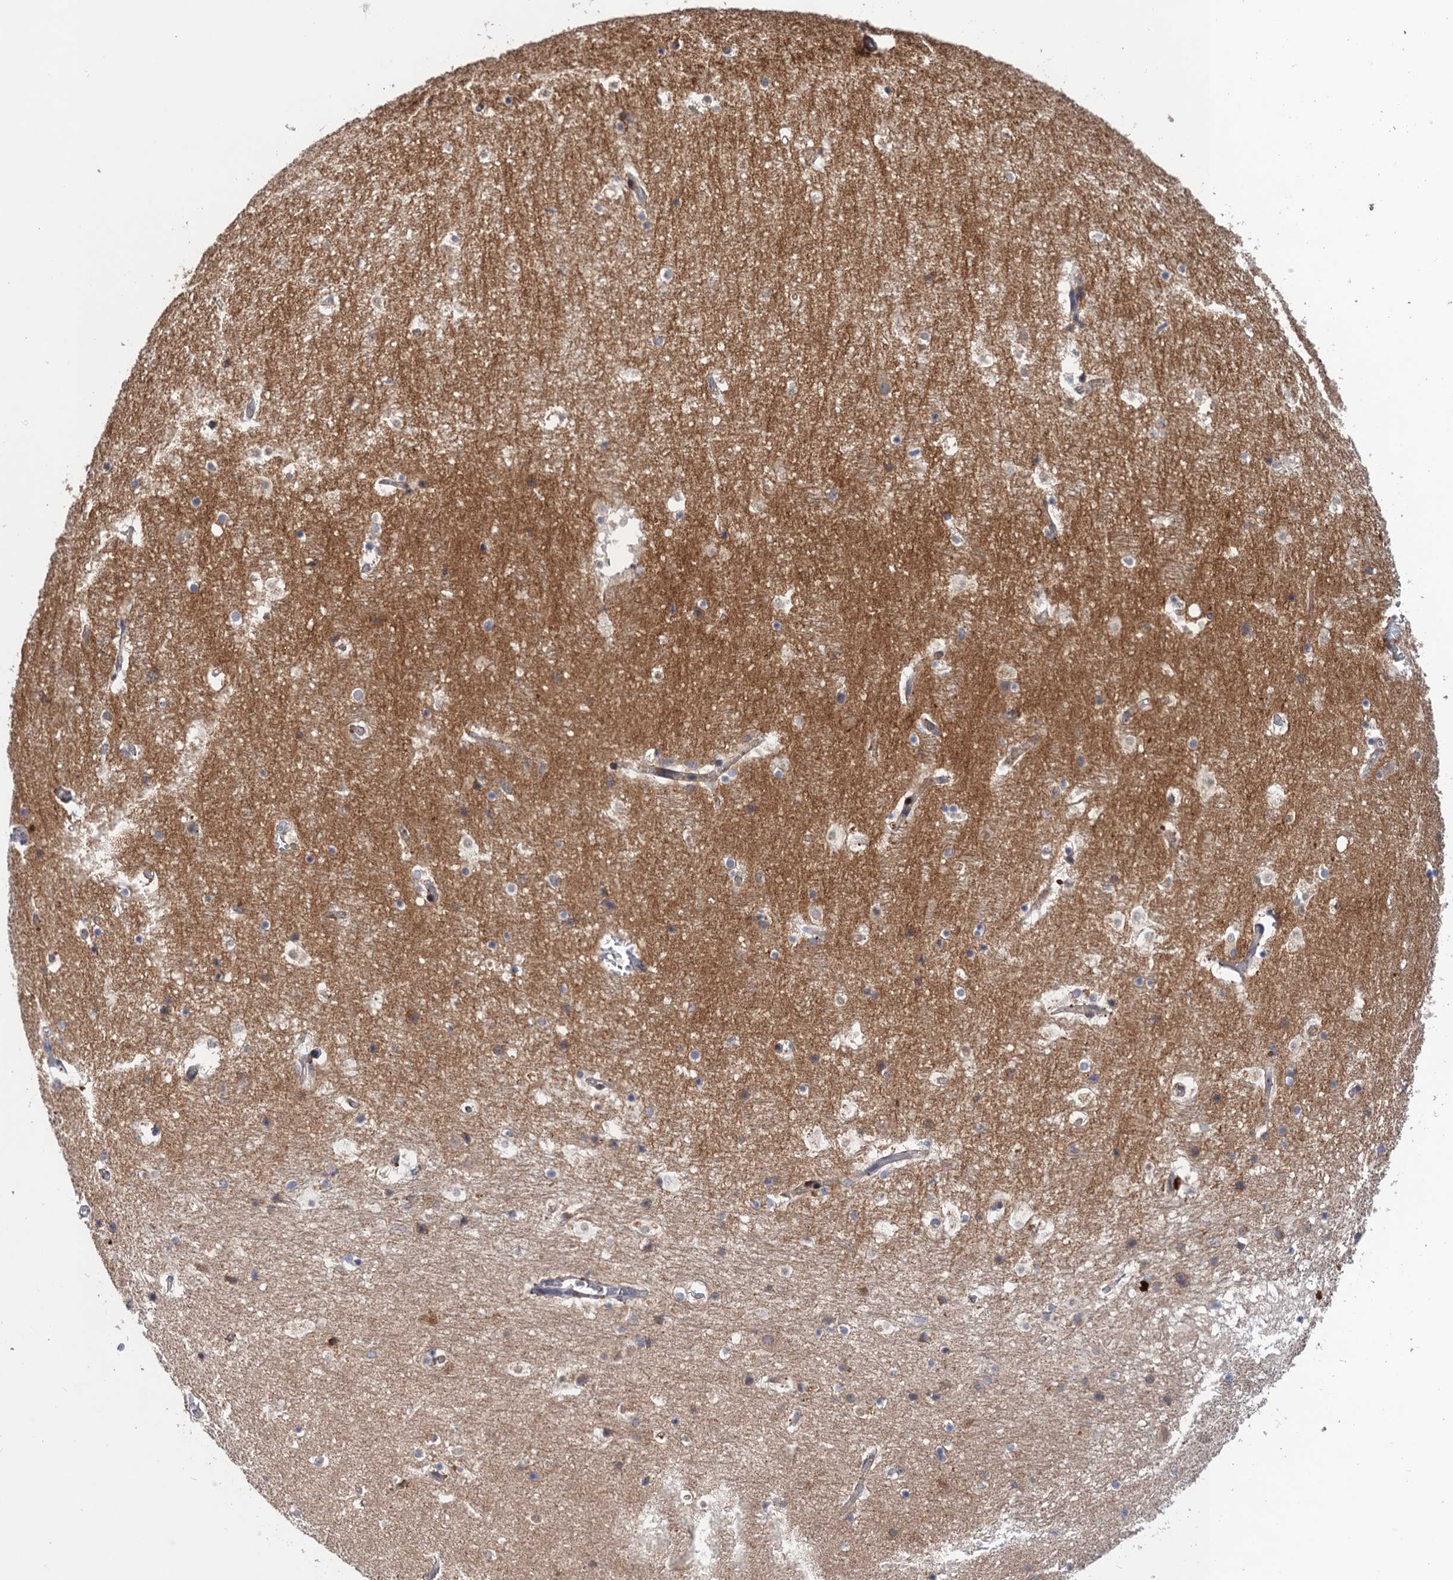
{"staining": {"intensity": "weak", "quantity": "<25%", "location": "cytoplasmic/membranous"}, "tissue": "hippocampus", "cell_type": "Glial cells", "image_type": "normal", "snomed": [{"axis": "morphology", "description": "Normal tissue, NOS"}, {"axis": "topography", "description": "Hippocampus"}], "caption": "Hippocampus stained for a protein using immunohistochemistry shows no staining glial cells.", "gene": "NEK8", "patient": {"sex": "female", "age": 52}}